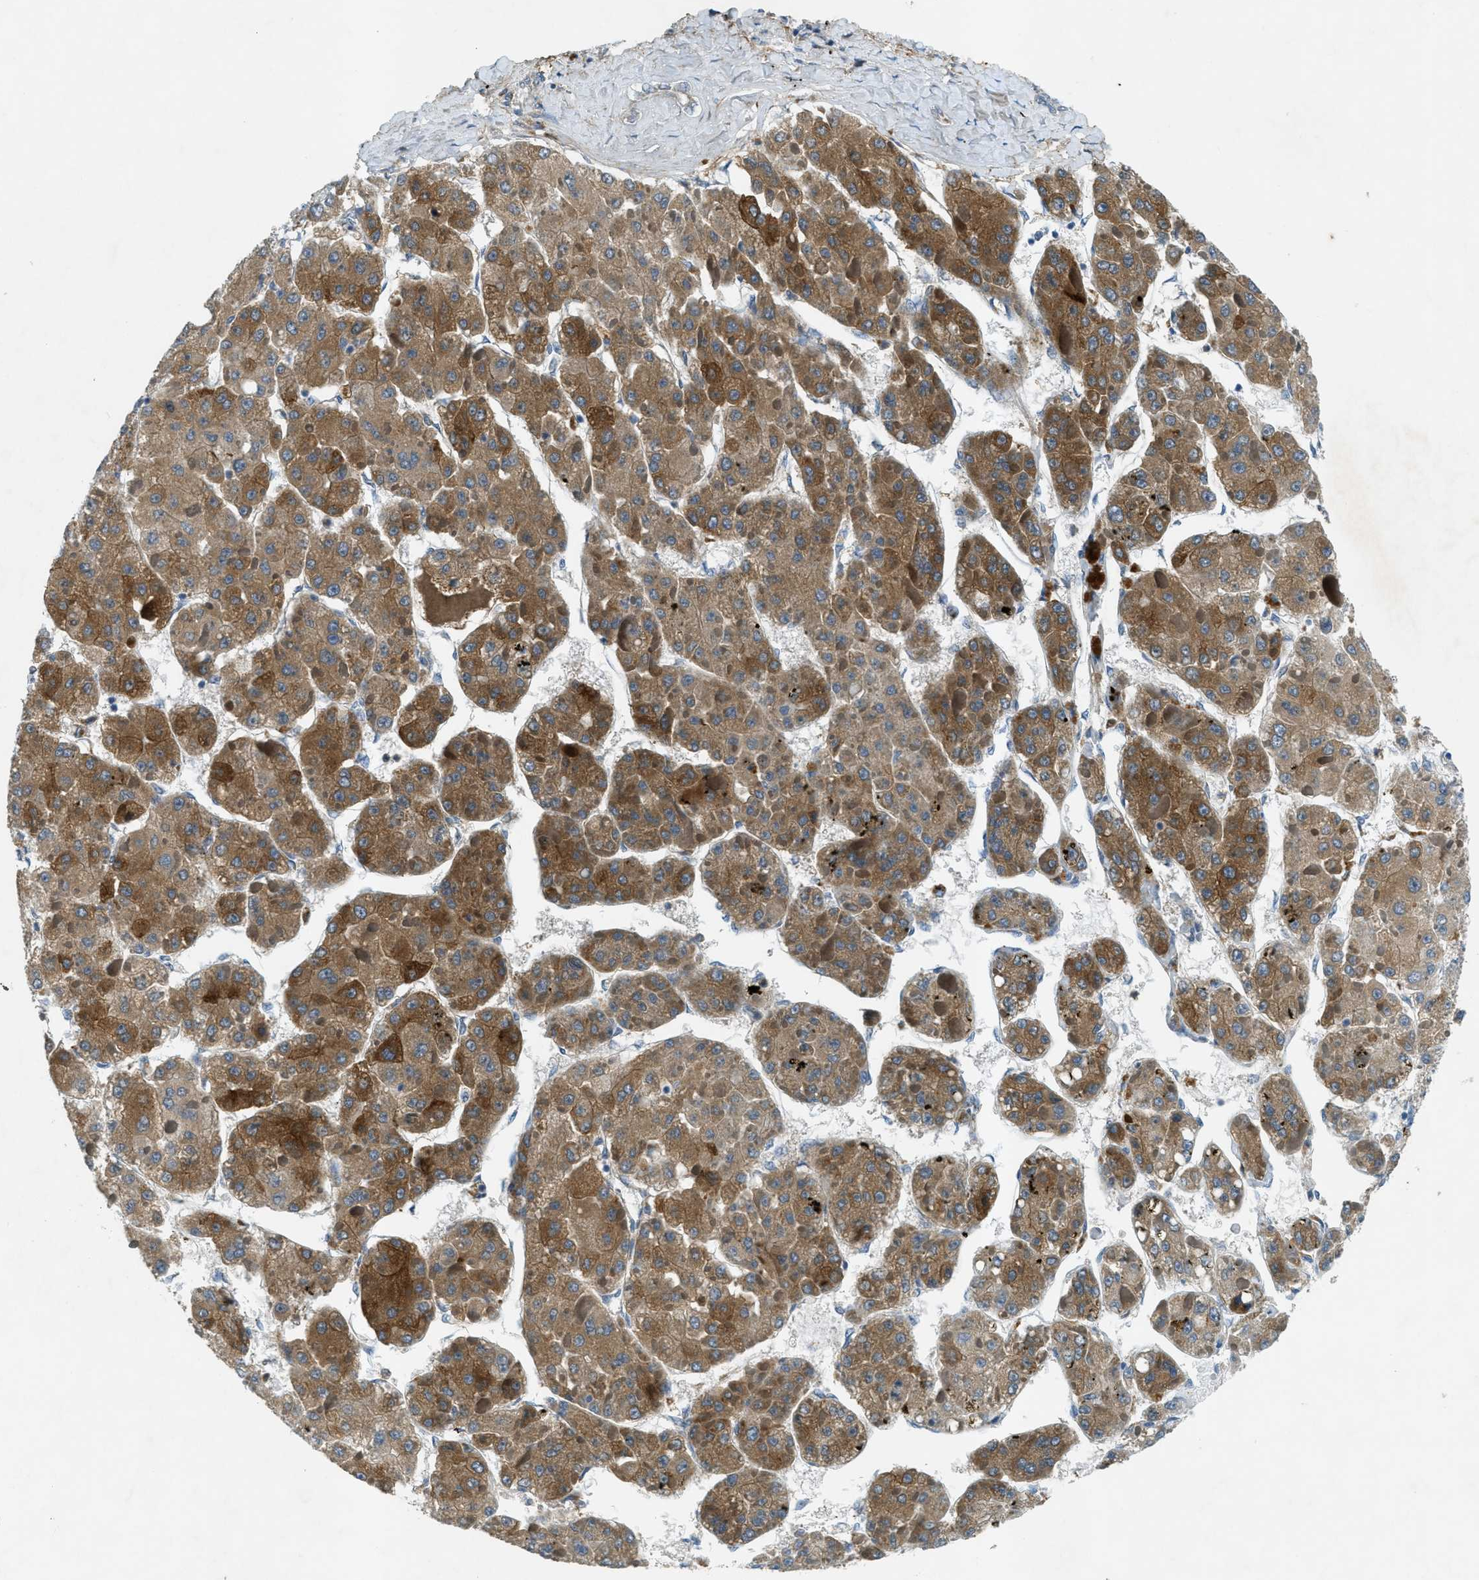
{"staining": {"intensity": "moderate", "quantity": ">75%", "location": "cytoplasmic/membranous"}, "tissue": "liver cancer", "cell_type": "Tumor cells", "image_type": "cancer", "snomed": [{"axis": "morphology", "description": "Carcinoma, Hepatocellular, NOS"}, {"axis": "topography", "description": "Liver"}], "caption": "Protein staining of liver cancer tissue displays moderate cytoplasmic/membranous positivity in approximately >75% of tumor cells. (brown staining indicates protein expression, while blue staining denotes nuclei).", "gene": "SNX14", "patient": {"sex": "female", "age": 73}}